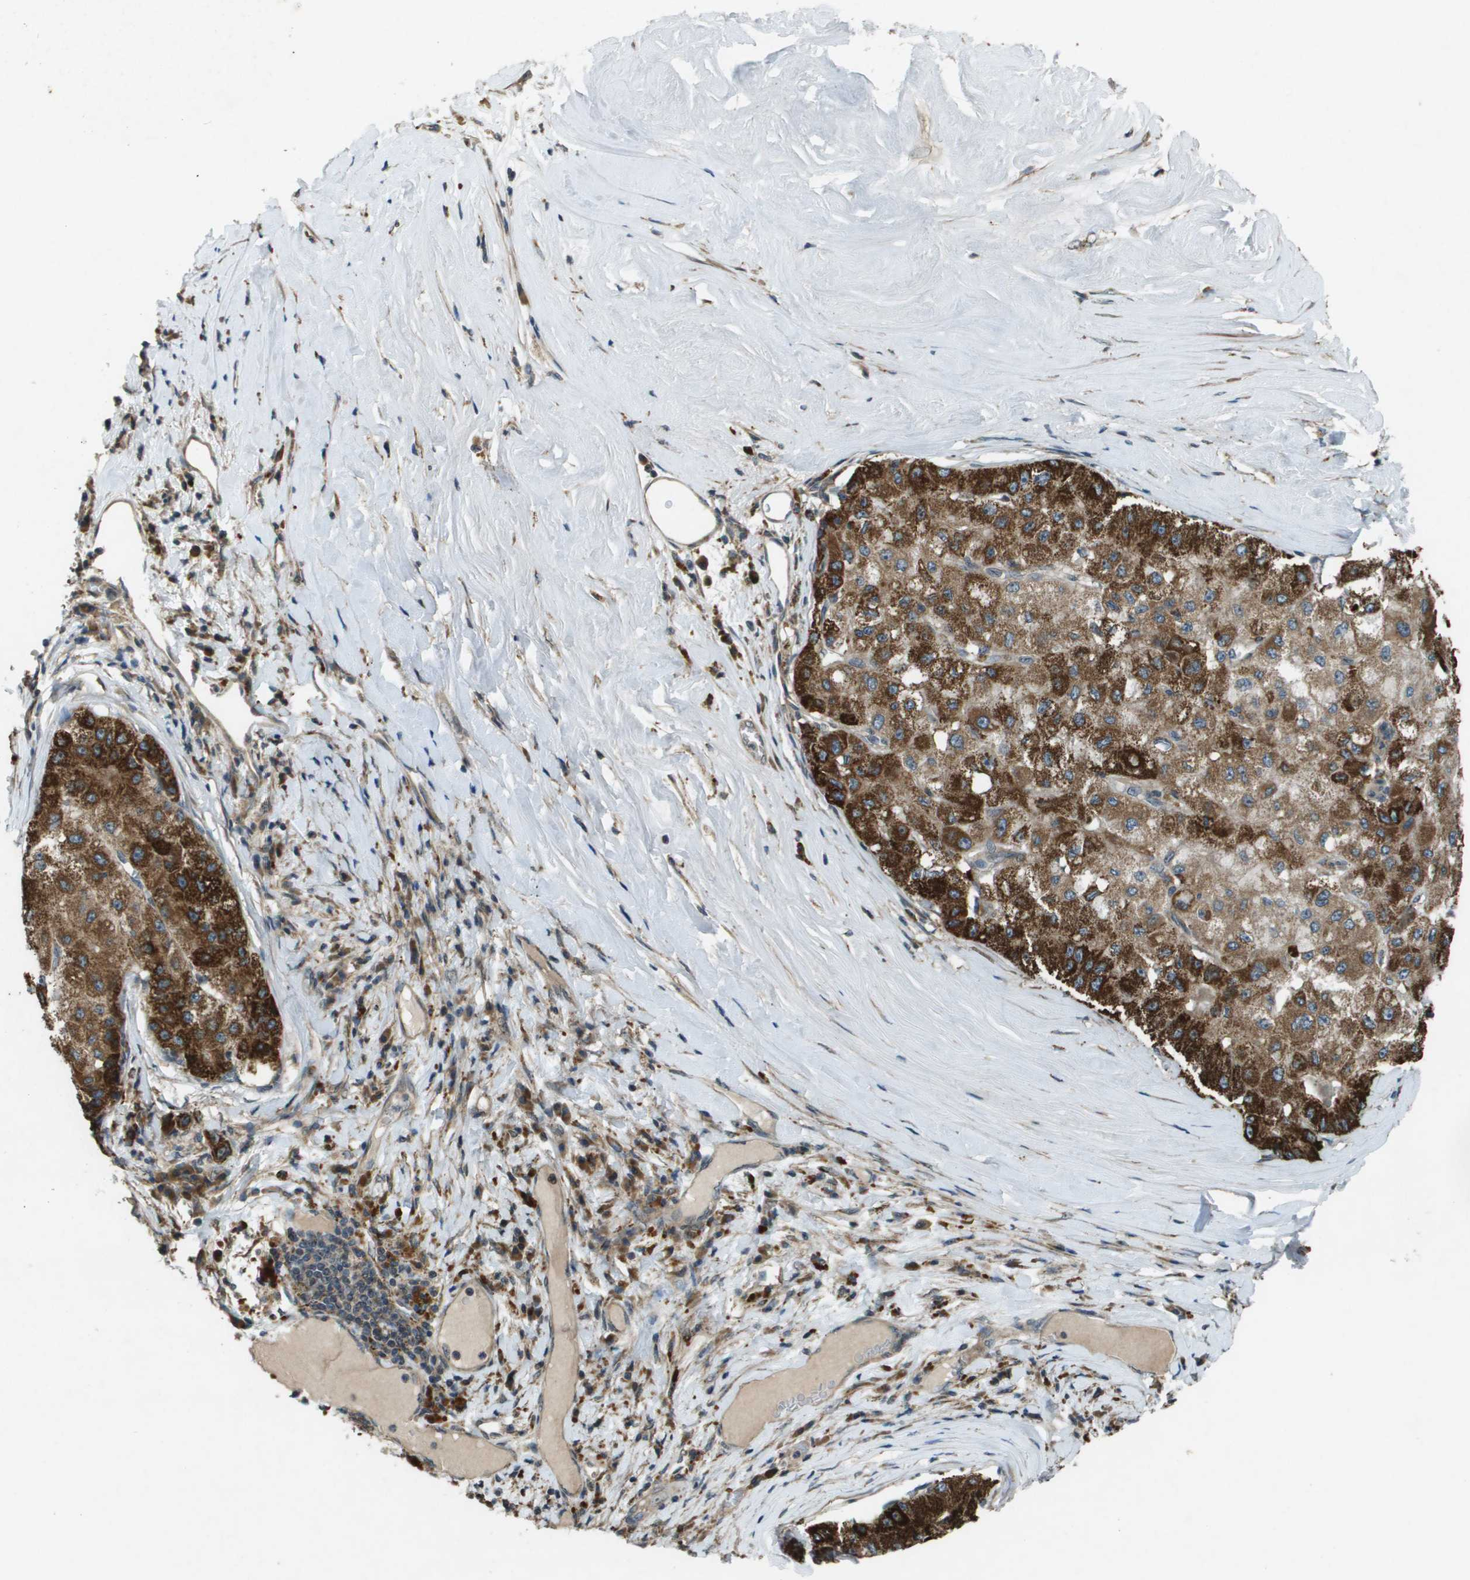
{"staining": {"intensity": "strong", "quantity": ">75%", "location": "cytoplasmic/membranous"}, "tissue": "liver cancer", "cell_type": "Tumor cells", "image_type": "cancer", "snomed": [{"axis": "morphology", "description": "Carcinoma, Hepatocellular, NOS"}, {"axis": "topography", "description": "Liver"}], "caption": "Liver hepatocellular carcinoma stained with DAB (3,3'-diaminobenzidine) immunohistochemistry reveals high levels of strong cytoplasmic/membranous staining in about >75% of tumor cells.", "gene": "CDKN2C", "patient": {"sex": "male", "age": 80}}